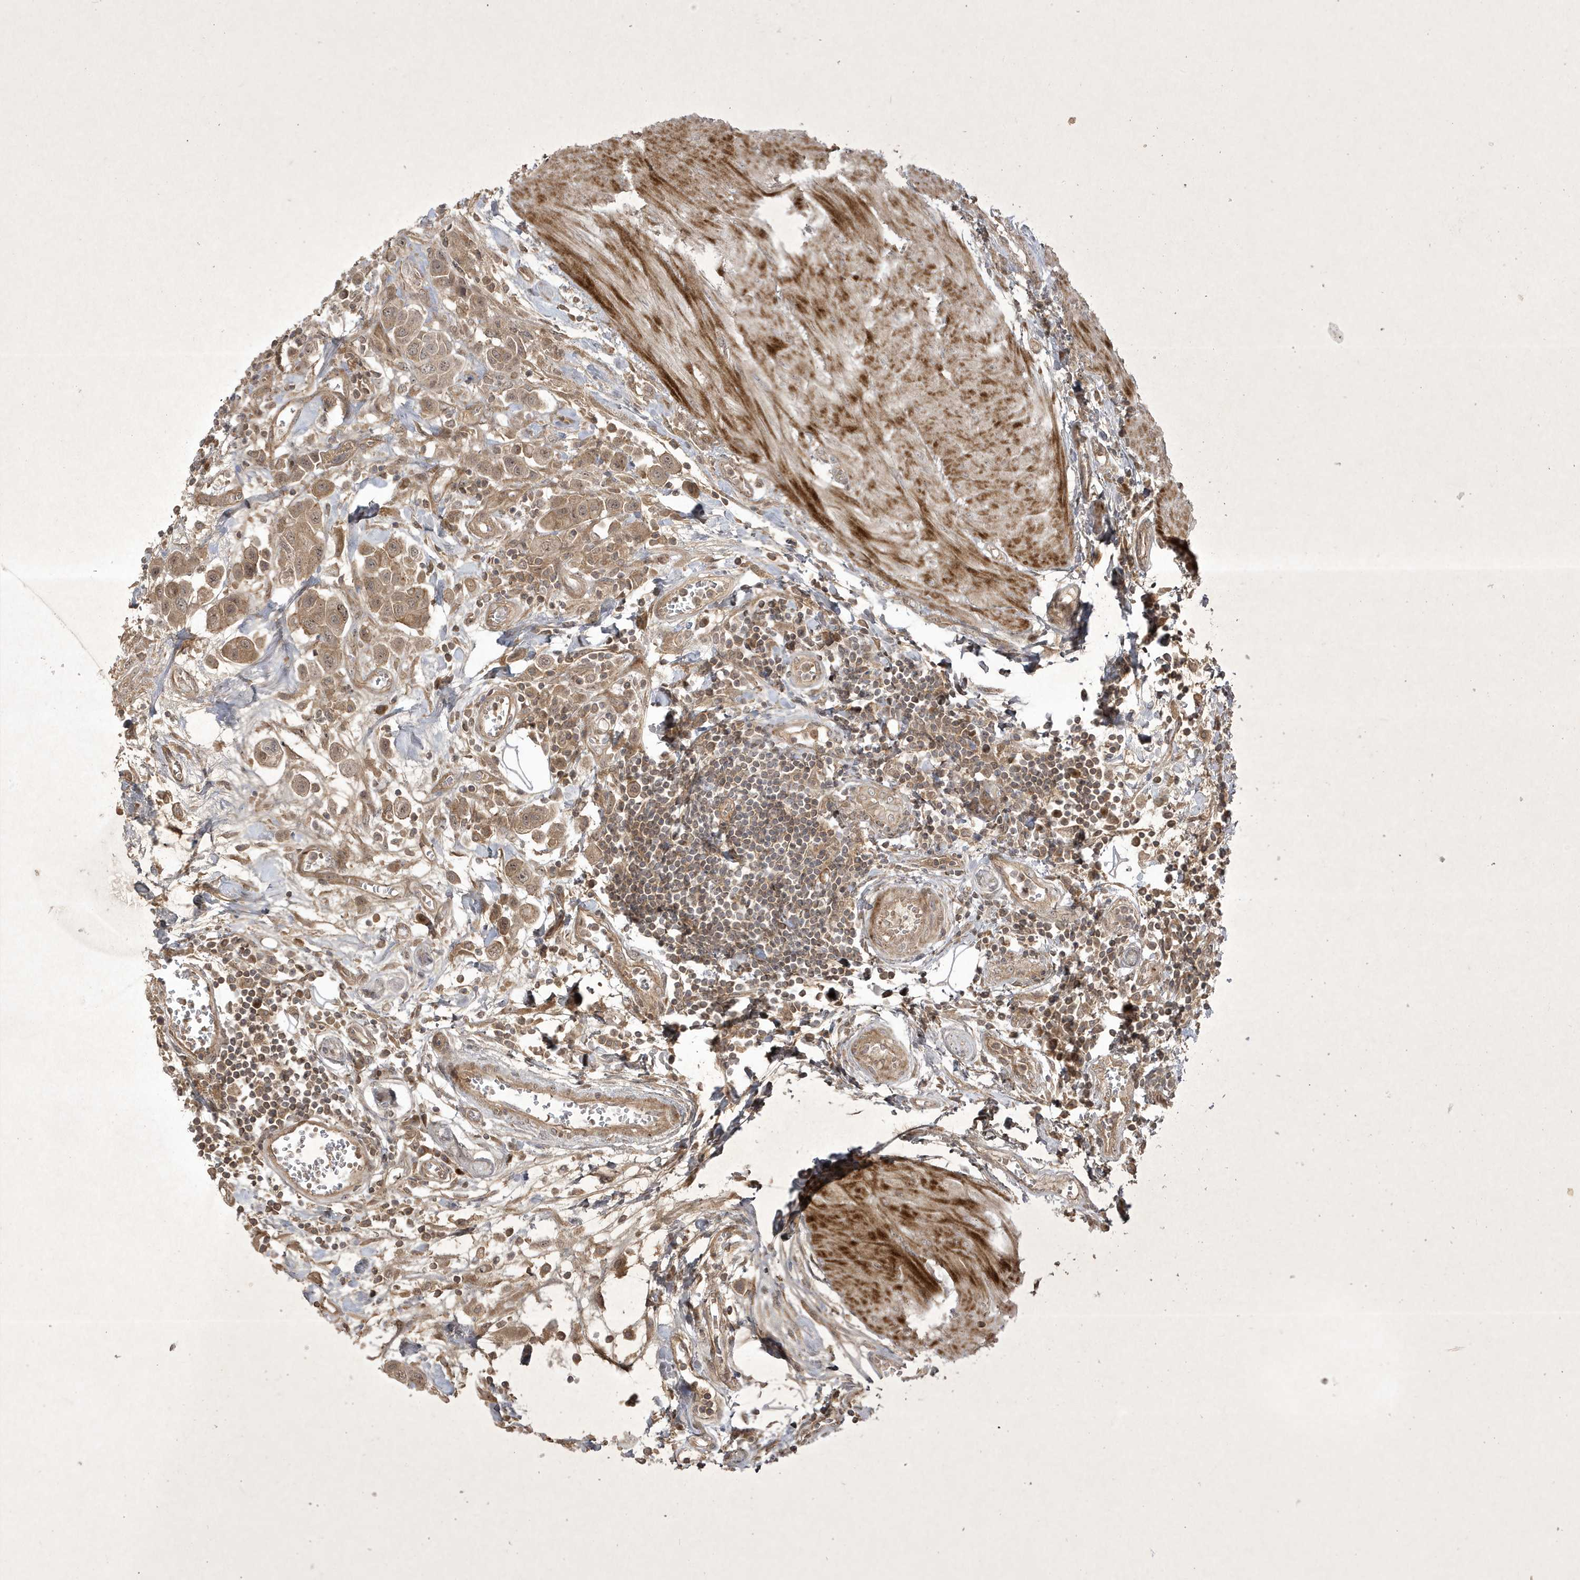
{"staining": {"intensity": "weak", "quantity": ">75%", "location": "cytoplasmic/membranous"}, "tissue": "urothelial cancer", "cell_type": "Tumor cells", "image_type": "cancer", "snomed": [{"axis": "morphology", "description": "Urothelial carcinoma, High grade"}, {"axis": "topography", "description": "Urinary bladder"}], "caption": "DAB (3,3'-diaminobenzidine) immunohistochemical staining of human urothelial cancer displays weak cytoplasmic/membranous protein expression in about >75% of tumor cells. (Brightfield microscopy of DAB IHC at high magnification).", "gene": "FAM83C", "patient": {"sex": "male", "age": 50}}